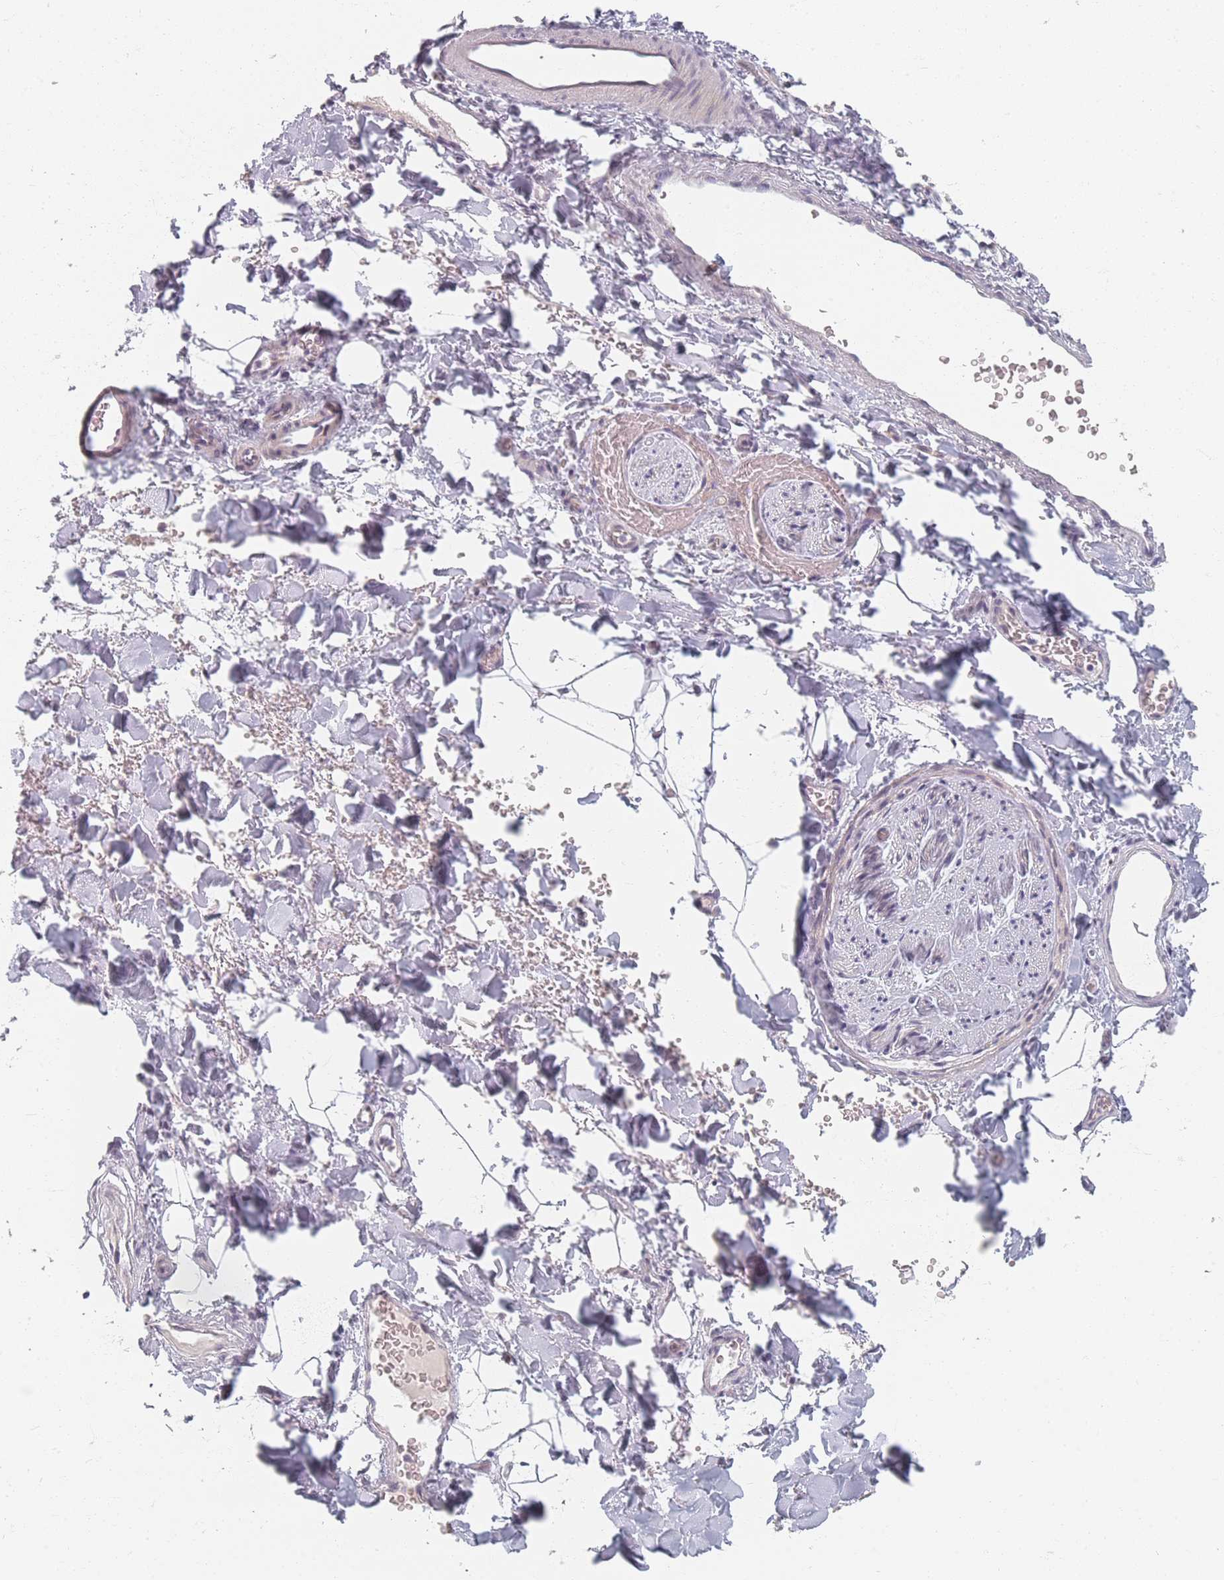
{"staining": {"intensity": "negative", "quantity": "none", "location": "none"}, "tissue": "adipose tissue", "cell_type": "Adipocytes", "image_type": "normal", "snomed": [{"axis": "morphology", "description": "Normal tissue, NOS"}, {"axis": "morphology", "description": "Carcinoma, NOS"}, {"axis": "topography", "description": "Pancreas"}, {"axis": "topography", "description": "Peripheral nerve tissue"}], "caption": "The histopathology image exhibits no staining of adipocytes in benign adipose tissue. The staining is performed using DAB brown chromogen with nuclei counter-stained in using hematoxylin.", "gene": "TMOD1", "patient": {"sex": "female", "age": 29}}